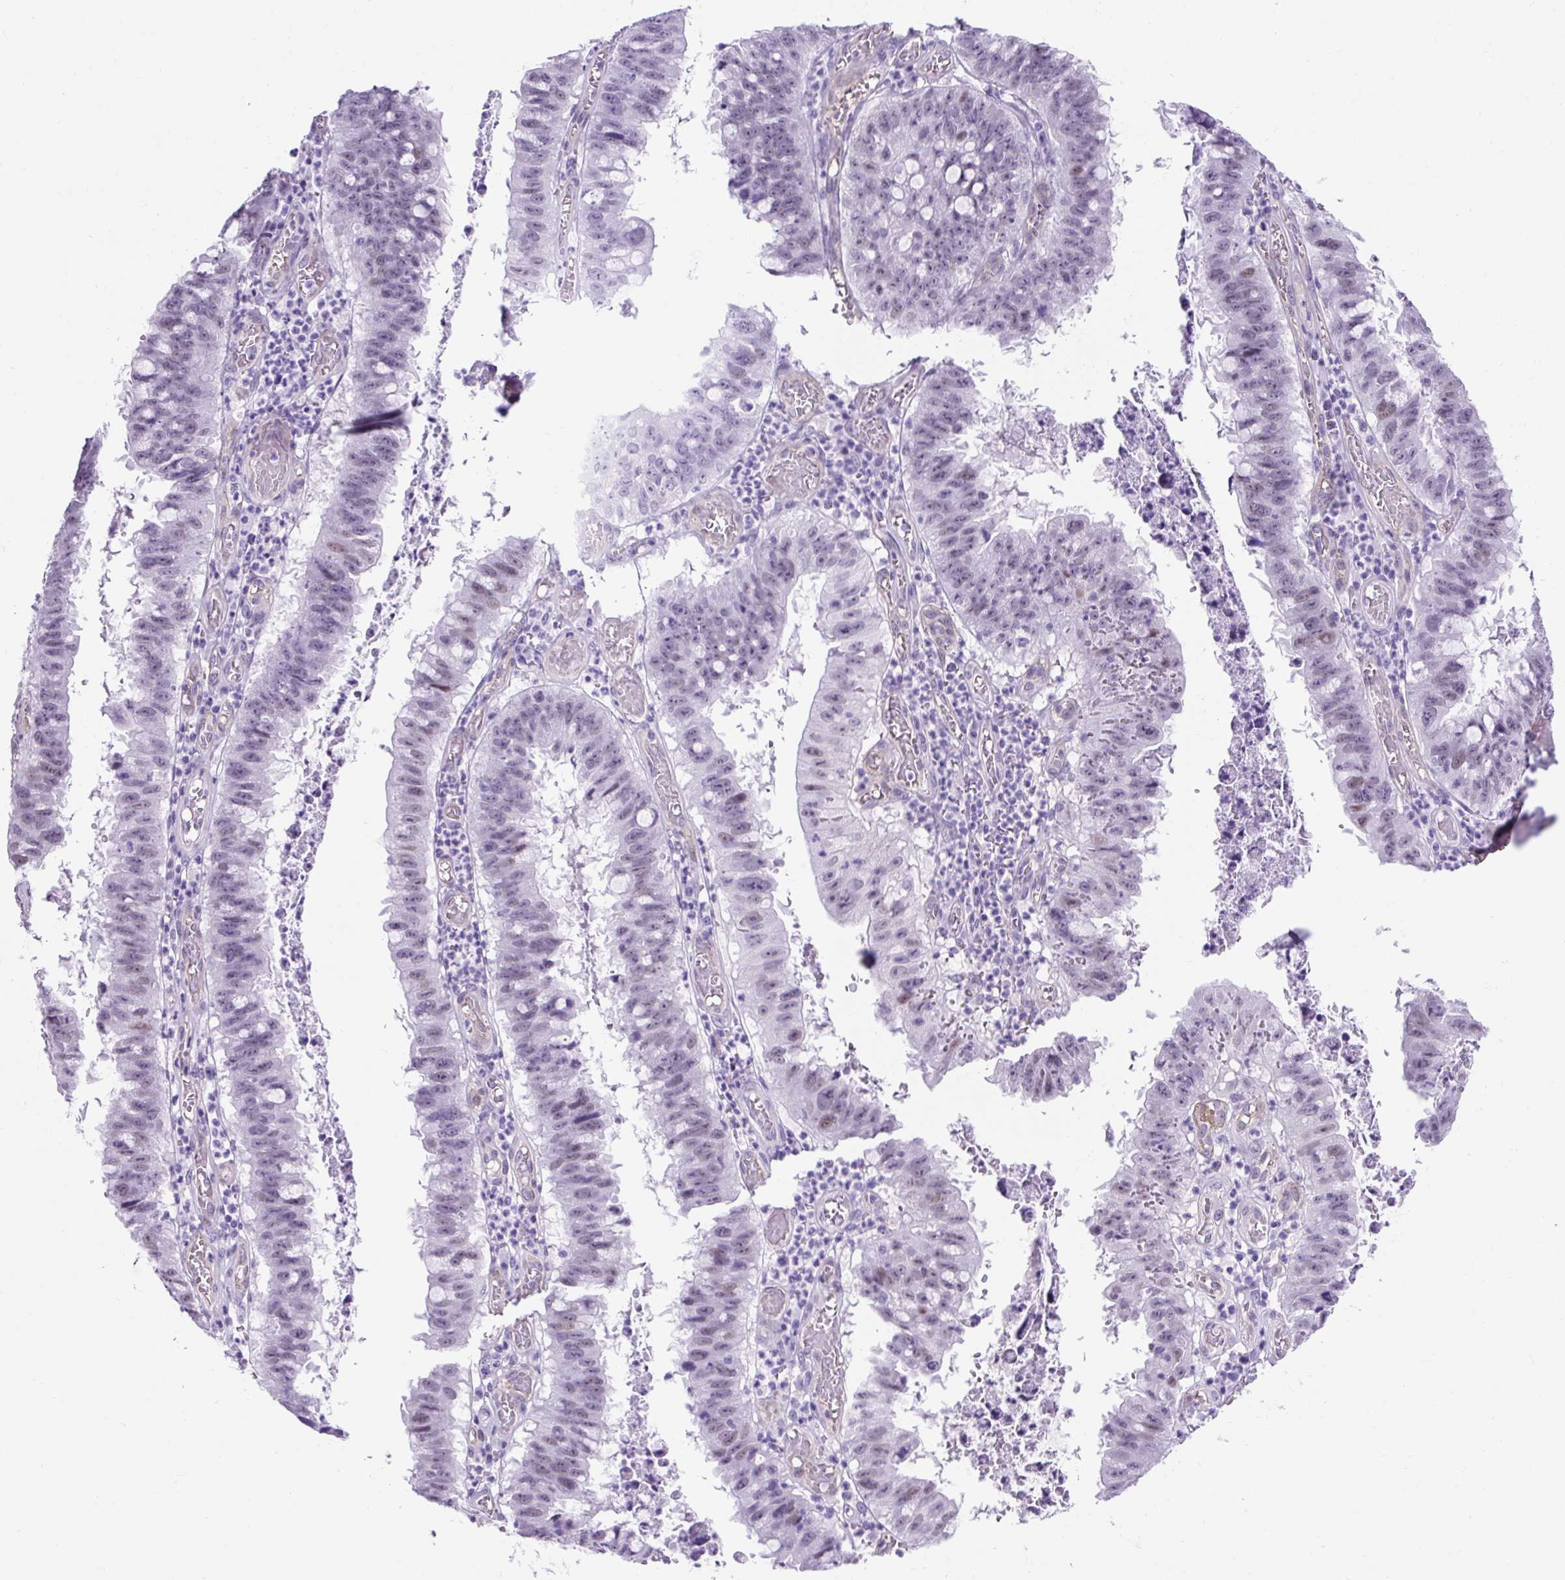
{"staining": {"intensity": "weak", "quantity": "<25%", "location": "nuclear"}, "tissue": "stomach cancer", "cell_type": "Tumor cells", "image_type": "cancer", "snomed": [{"axis": "morphology", "description": "Adenocarcinoma, NOS"}, {"axis": "topography", "description": "Stomach"}], "caption": "An immunohistochemistry (IHC) histopathology image of stomach cancer is shown. There is no staining in tumor cells of stomach cancer. (DAB (3,3'-diaminobenzidine) IHC with hematoxylin counter stain).", "gene": "KRT12", "patient": {"sex": "male", "age": 59}}